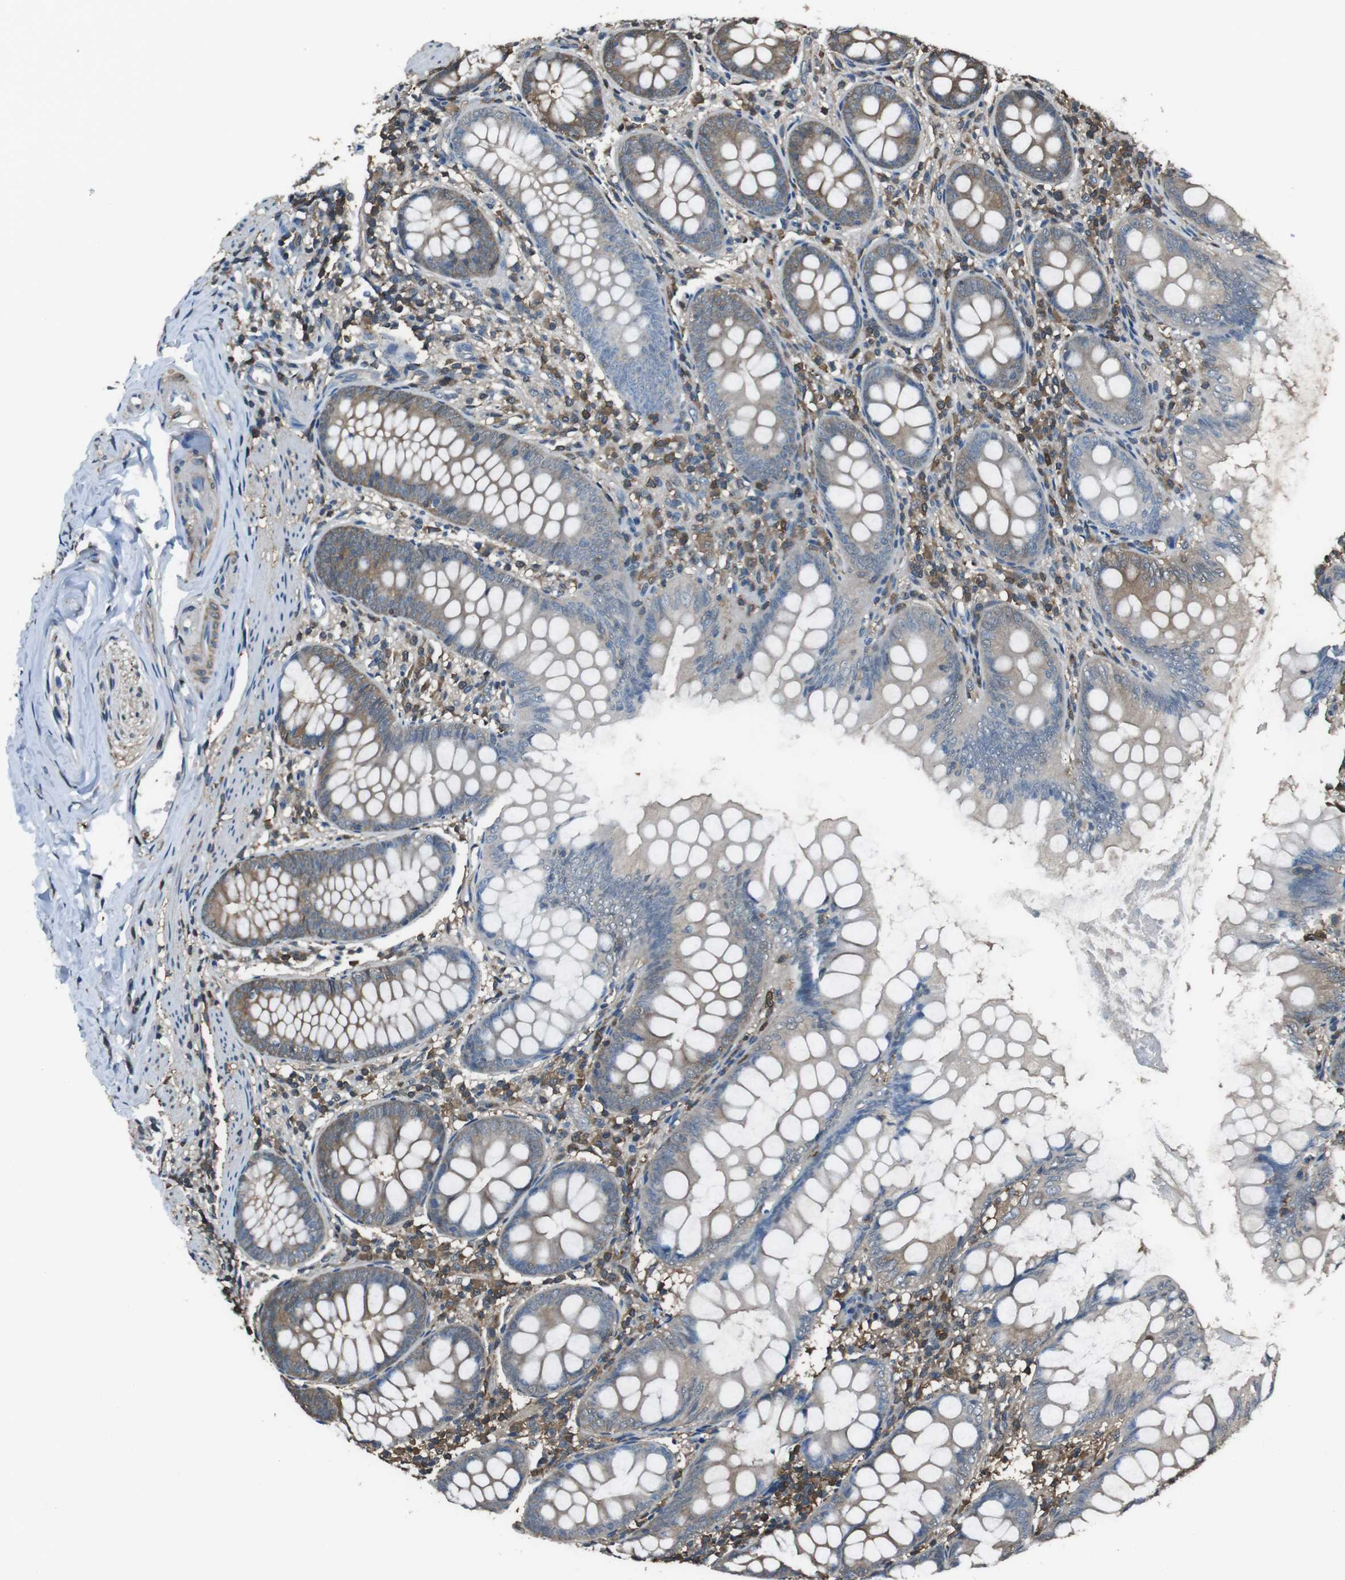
{"staining": {"intensity": "moderate", "quantity": "25%-75%", "location": "cytoplasmic/membranous"}, "tissue": "appendix", "cell_type": "Glandular cells", "image_type": "normal", "snomed": [{"axis": "morphology", "description": "Normal tissue, NOS"}, {"axis": "topography", "description": "Appendix"}], "caption": "The micrograph demonstrates staining of benign appendix, revealing moderate cytoplasmic/membranous protein positivity (brown color) within glandular cells.", "gene": "TWSG1", "patient": {"sex": "female", "age": 77}}